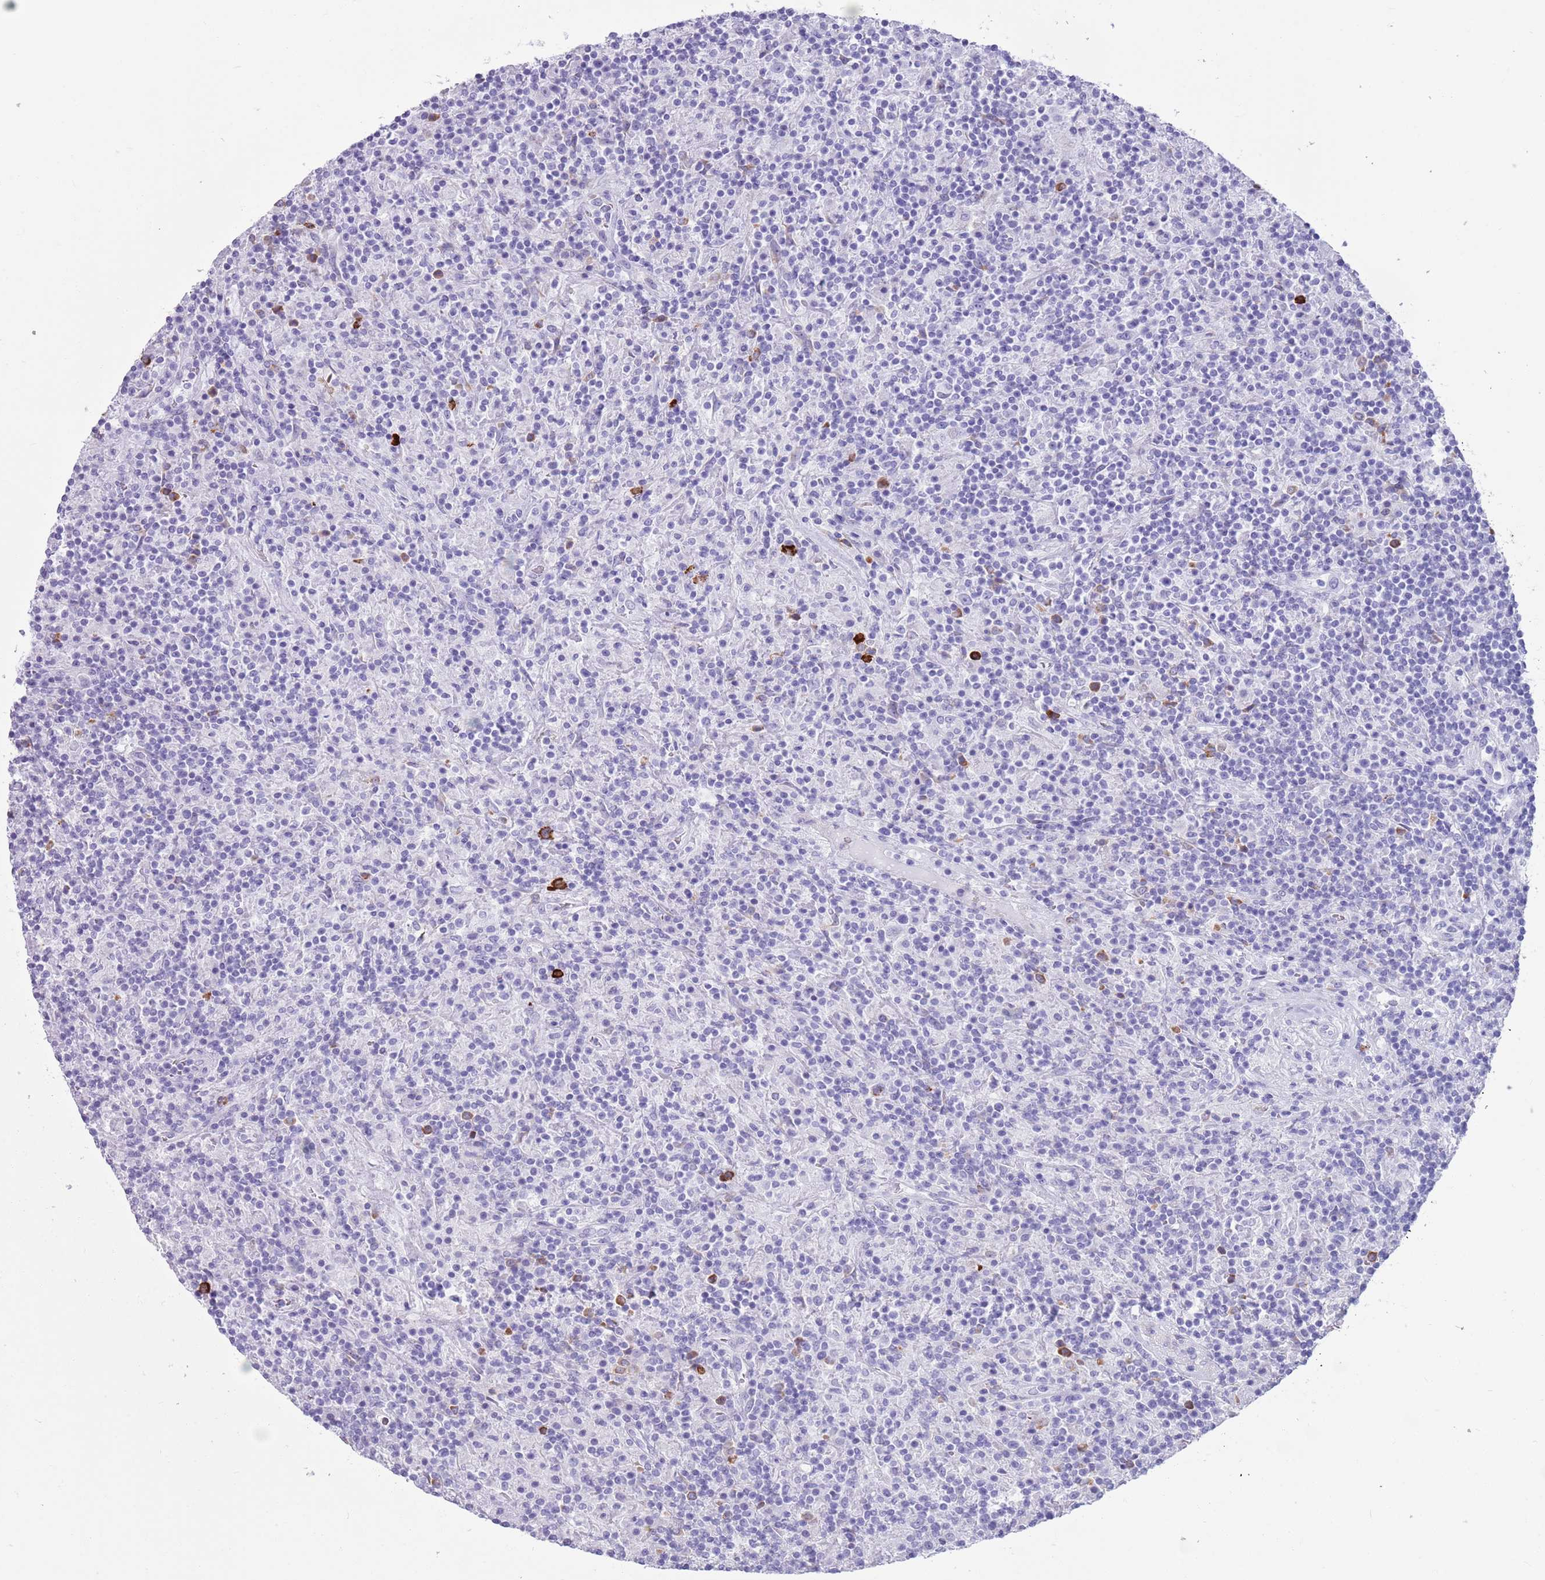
{"staining": {"intensity": "negative", "quantity": "none", "location": "none"}, "tissue": "lymphoma", "cell_type": "Tumor cells", "image_type": "cancer", "snomed": [{"axis": "morphology", "description": "Hodgkin's disease, NOS"}, {"axis": "topography", "description": "Lymph node"}], "caption": "A photomicrograph of lymphoma stained for a protein demonstrates no brown staining in tumor cells. Brightfield microscopy of IHC stained with DAB (3,3'-diaminobenzidine) (brown) and hematoxylin (blue), captured at high magnification.", "gene": "LY6G5B", "patient": {"sex": "male", "age": 70}}